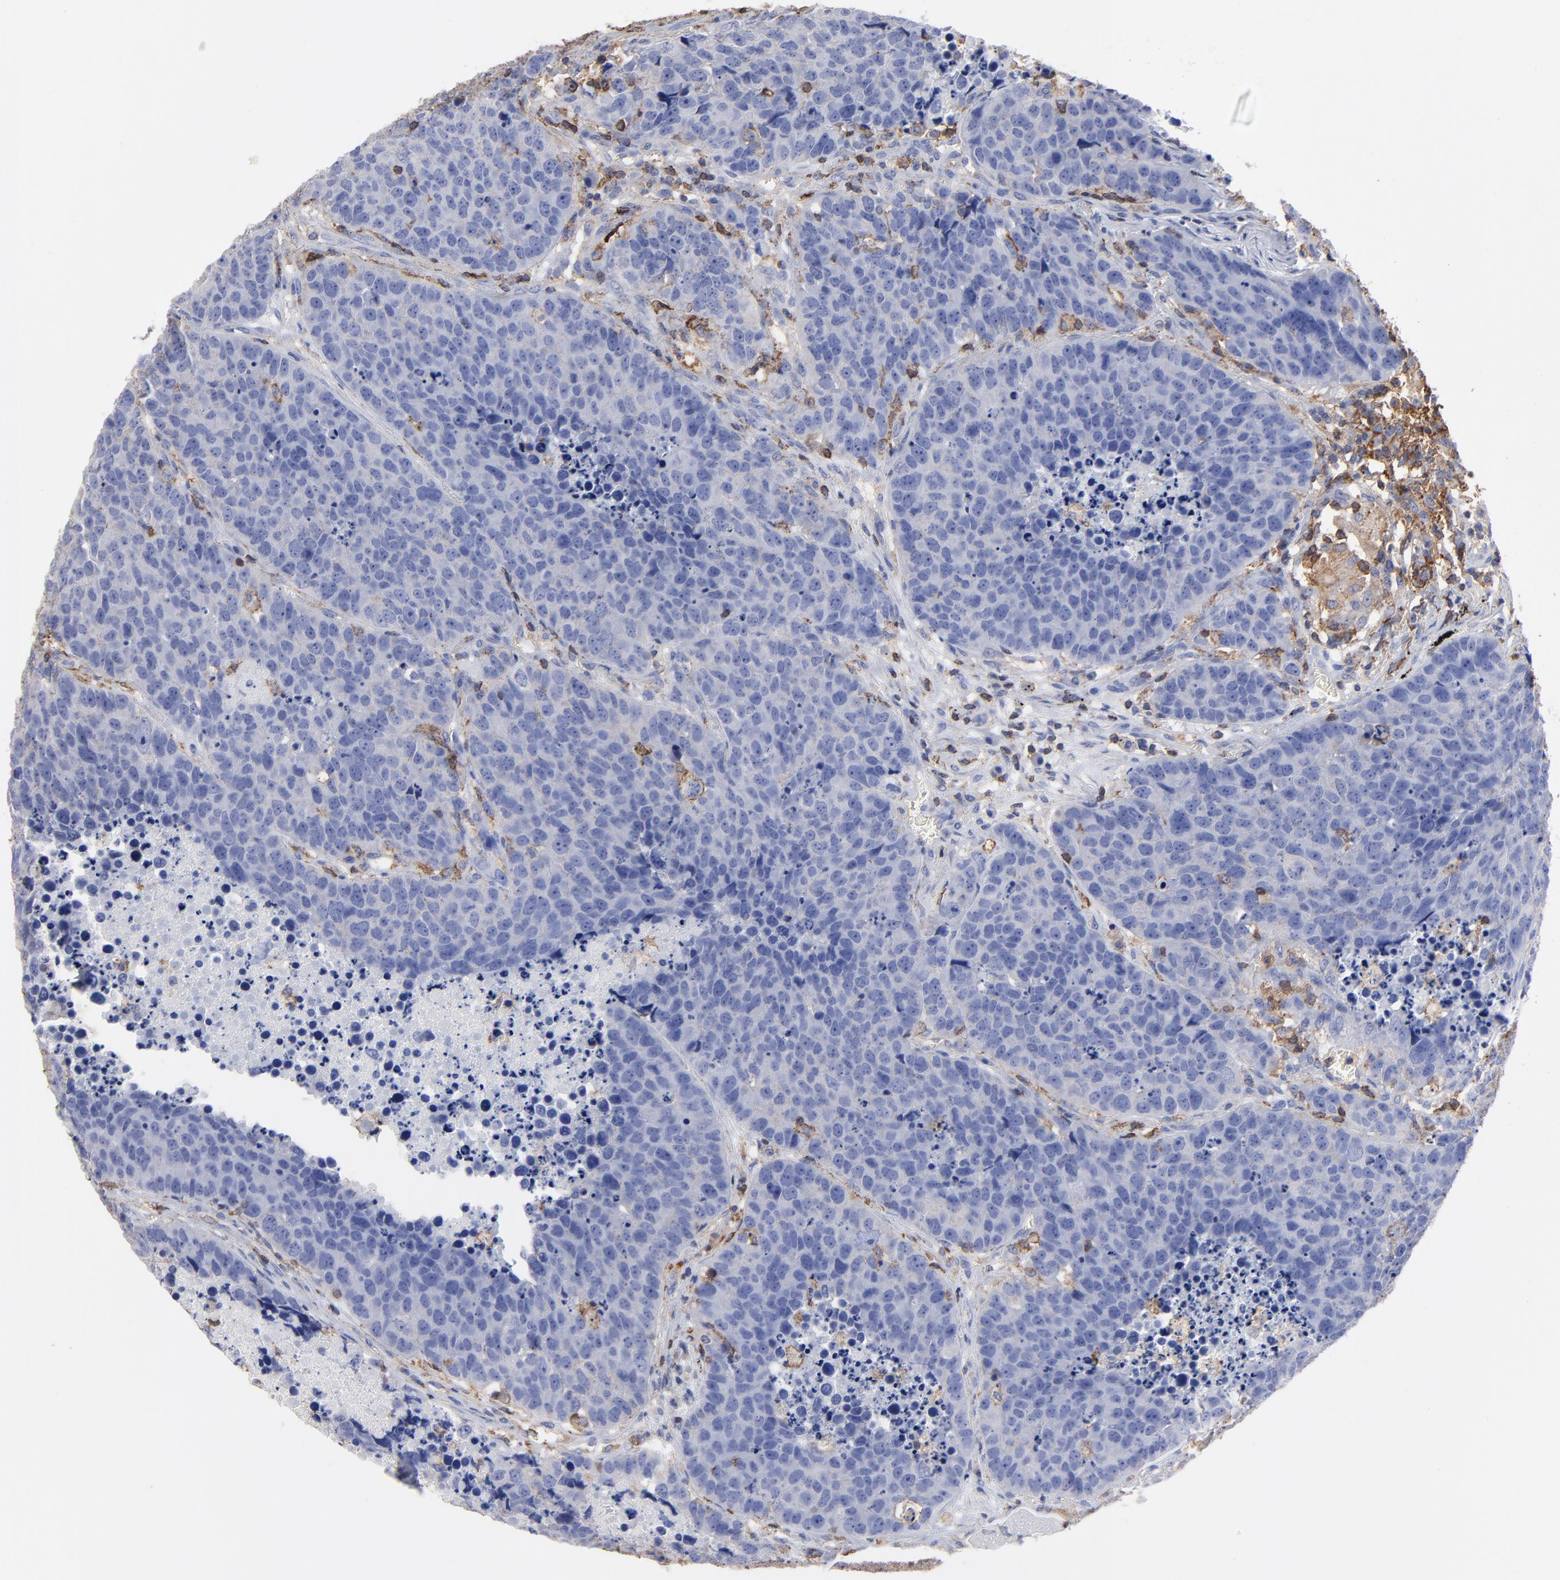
{"staining": {"intensity": "weak", "quantity": "<25%", "location": "cytoplasmic/membranous"}, "tissue": "carcinoid", "cell_type": "Tumor cells", "image_type": "cancer", "snomed": [{"axis": "morphology", "description": "Carcinoid, malignant, NOS"}, {"axis": "topography", "description": "Lung"}], "caption": "A photomicrograph of human malignant carcinoid is negative for staining in tumor cells. The staining is performed using DAB brown chromogen with nuclei counter-stained in using hematoxylin.", "gene": "ASL", "patient": {"sex": "male", "age": 60}}